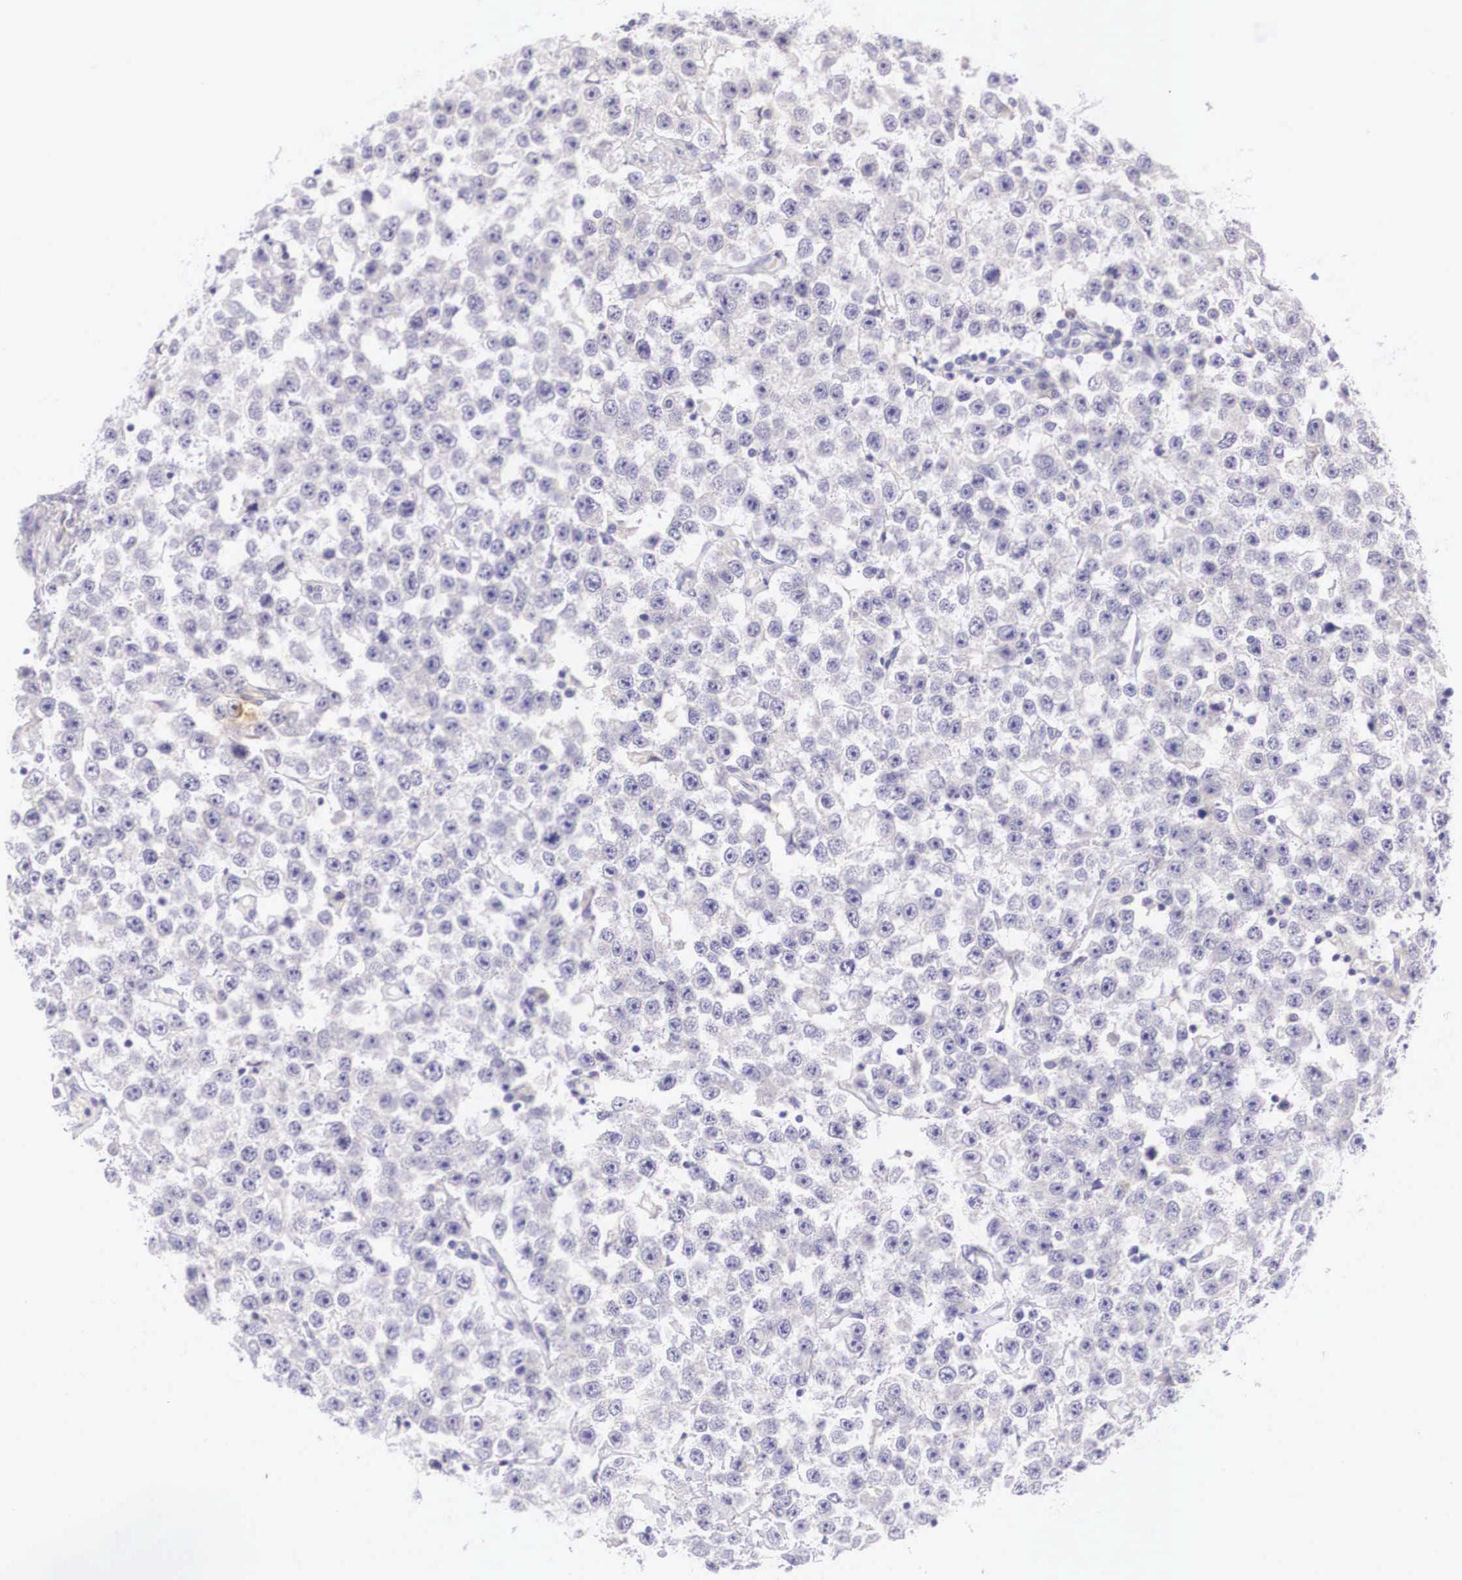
{"staining": {"intensity": "negative", "quantity": "none", "location": "none"}, "tissue": "testis cancer", "cell_type": "Tumor cells", "image_type": "cancer", "snomed": [{"axis": "morphology", "description": "Seminoma, NOS"}, {"axis": "topography", "description": "Testis"}], "caption": "Tumor cells show no significant expression in seminoma (testis).", "gene": "BCL6", "patient": {"sex": "male", "age": 52}}